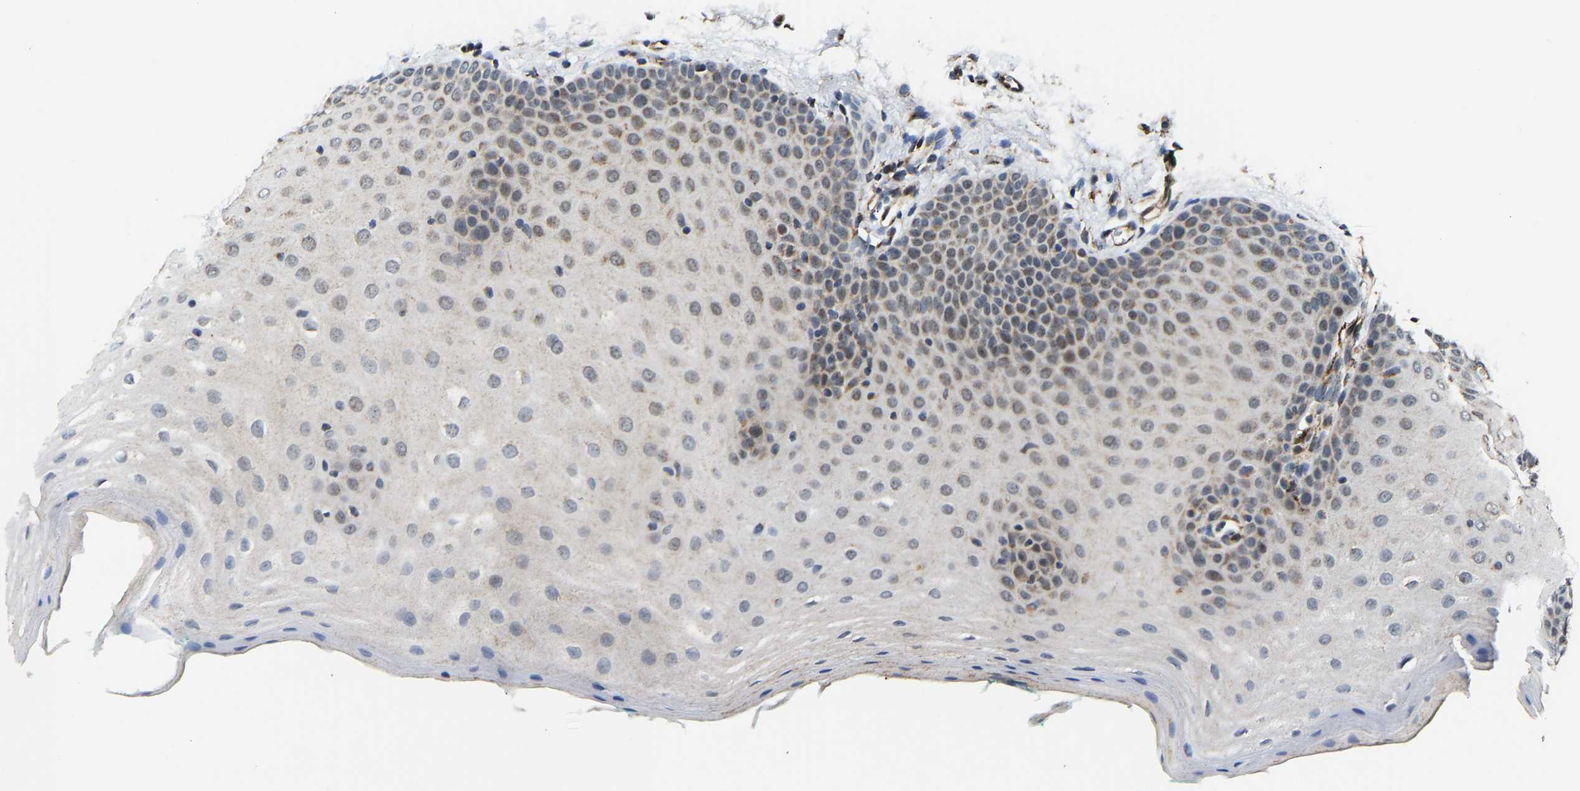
{"staining": {"intensity": "weak", "quantity": "25%-75%", "location": "cytoplasmic/membranous"}, "tissue": "oral mucosa", "cell_type": "Squamous epithelial cells", "image_type": "normal", "snomed": [{"axis": "morphology", "description": "Normal tissue, NOS"}, {"axis": "topography", "description": "Skin"}, {"axis": "topography", "description": "Oral tissue"}], "caption": "Squamous epithelial cells reveal low levels of weak cytoplasmic/membranous expression in approximately 25%-75% of cells in benign oral mucosa. (DAB (3,3'-diaminobenzidine) = brown stain, brightfield microscopy at high magnification).", "gene": "GIMAP7", "patient": {"sex": "male", "age": 84}}